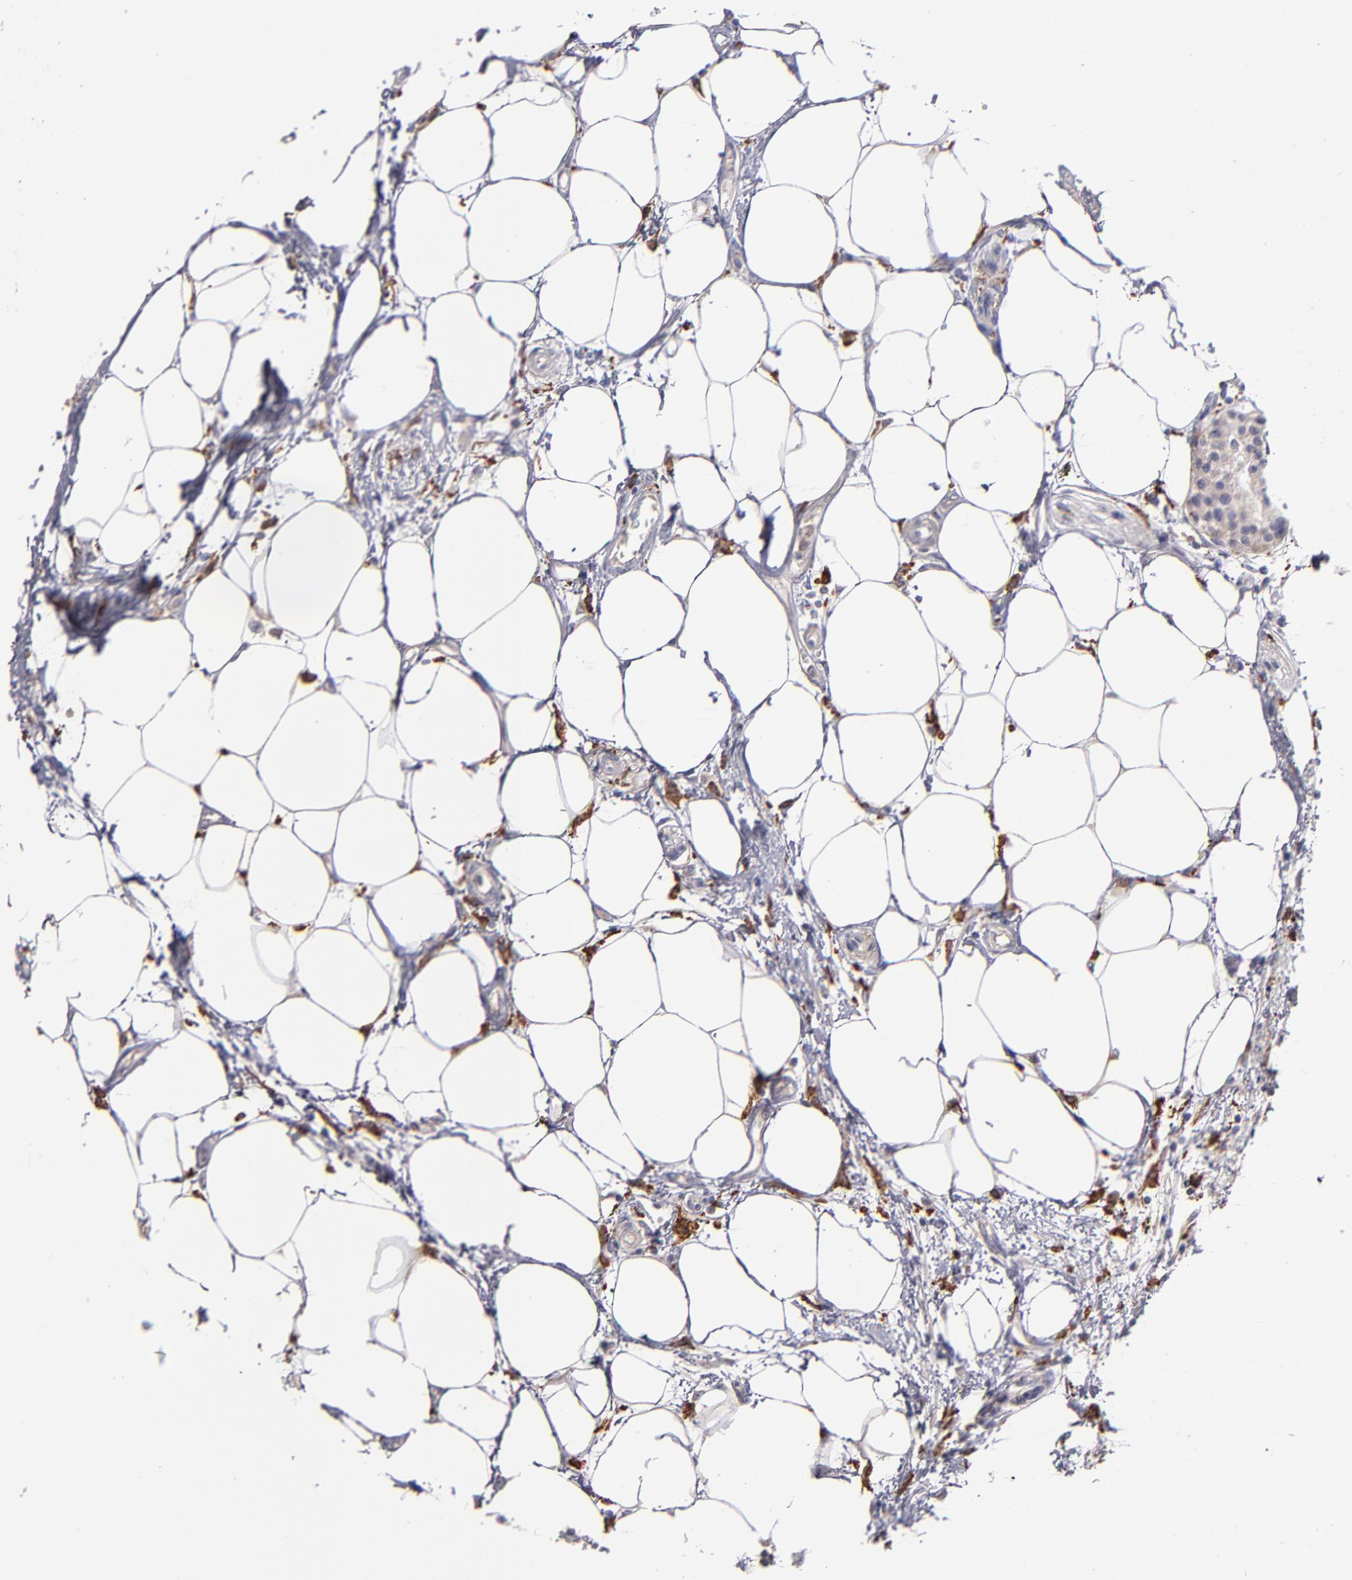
{"staining": {"intensity": "weak", "quantity": ">75%", "location": "cytoplasmic/membranous"}, "tissue": "pancreas", "cell_type": "Exocrine glandular cells", "image_type": "normal", "snomed": [{"axis": "morphology", "description": "Normal tissue, NOS"}, {"axis": "topography", "description": "Pancreas"}, {"axis": "topography", "description": "Duodenum"}], "caption": "Pancreas stained for a protein displays weak cytoplasmic/membranous positivity in exocrine glandular cells. (Brightfield microscopy of DAB IHC at high magnification).", "gene": "GLDC", "patient": {"sex": "male", "age": 79}}